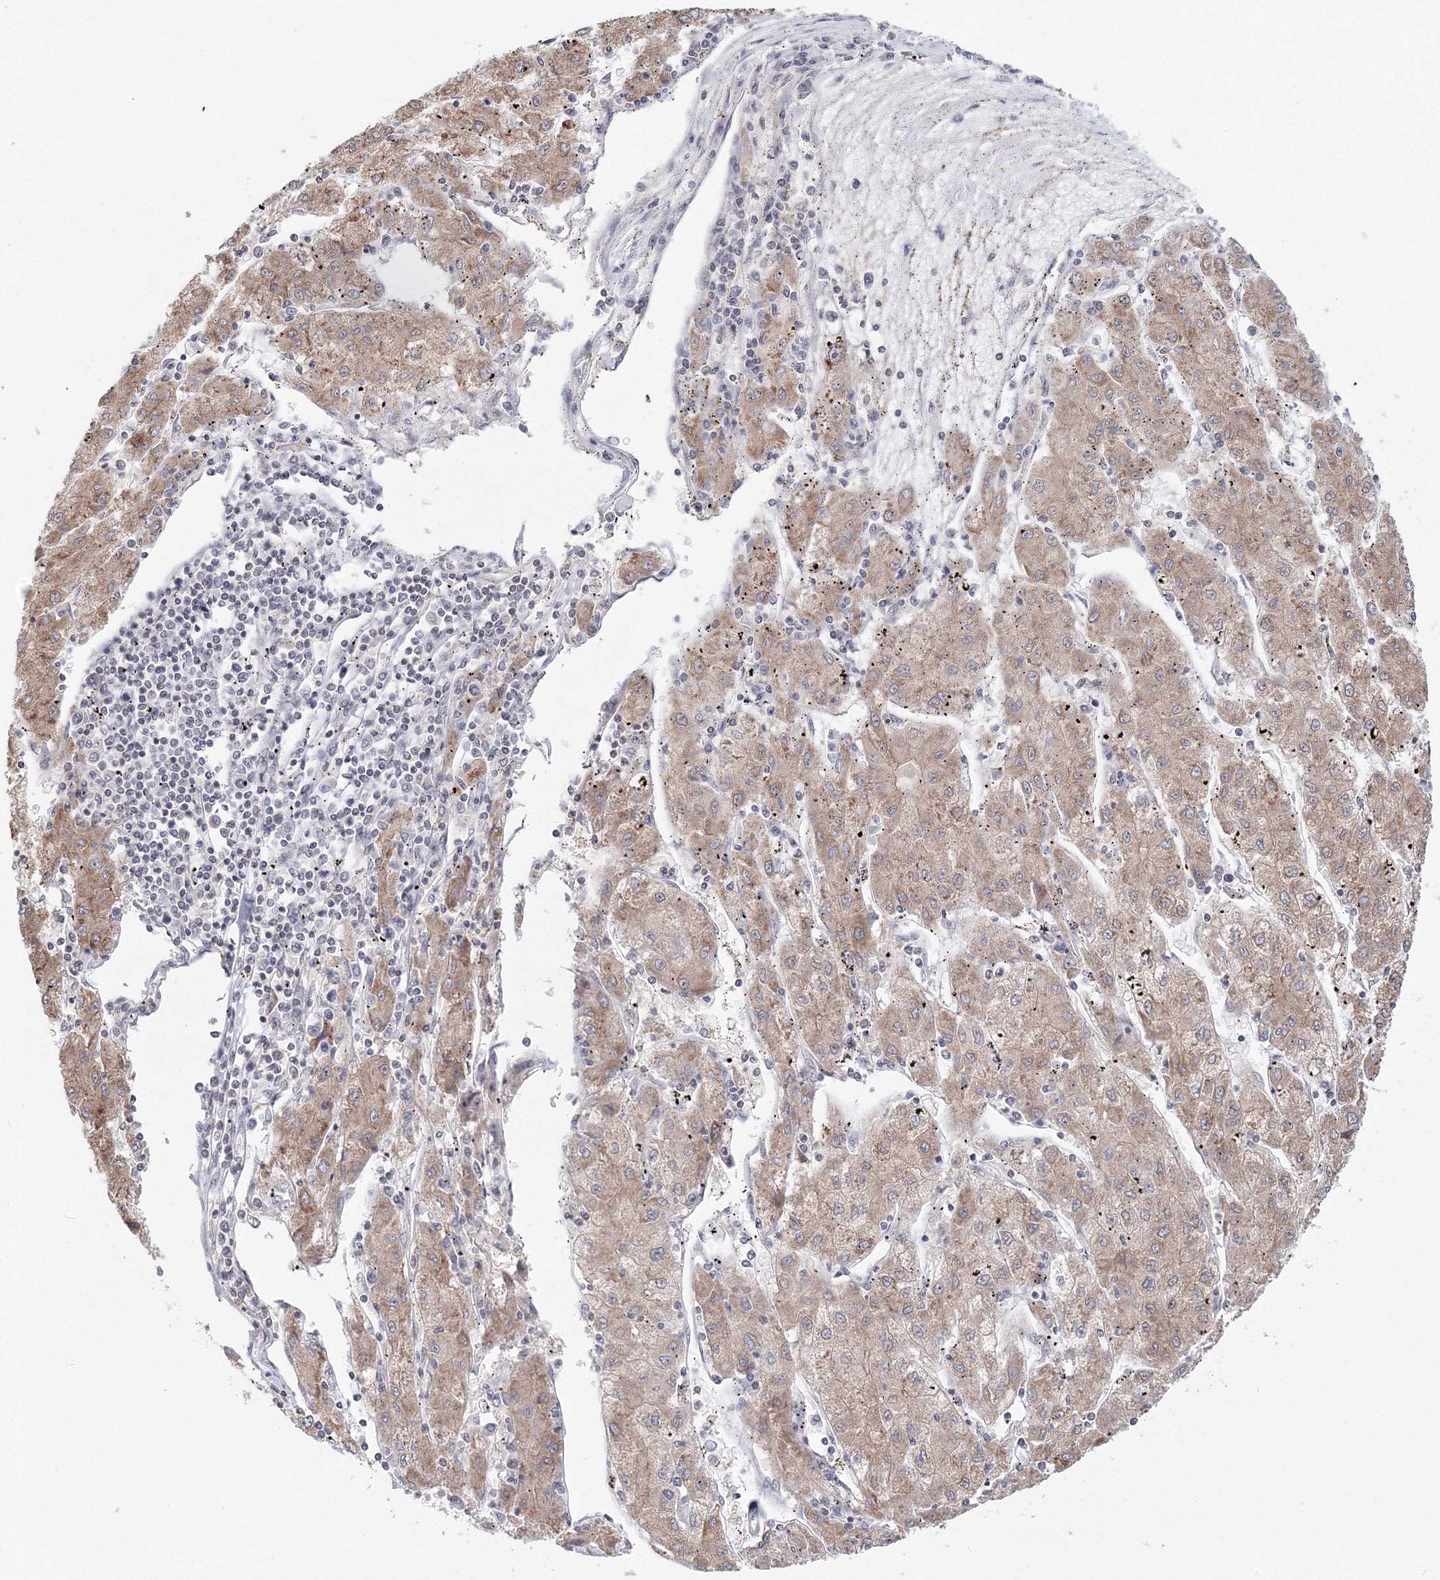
{"staining": {"intensity": "weak", "quantity": ">75%", "location": "cytoplasmic/membranous"}, "tissue": "liver cancer", "cell_type": "Tumor cells", "image_type": "cancer", "snomed": [{"axis": "morphology", "description": "Carcinoma, Hepatocellular, NOS"}, {"axis": "topography", "description": "Liver"}], "caption": "Protein staining of liver cancer (hepatocellular carcinoma) tissue exhibits weak cytoplasmic/membranous positivity in approximately >75% of tumor cells. The protein of interest is shown in brown color, while the nuclei are stained blue.", "gene": "SLC7A7", "patient": {"sex": "male", "age": 72}}